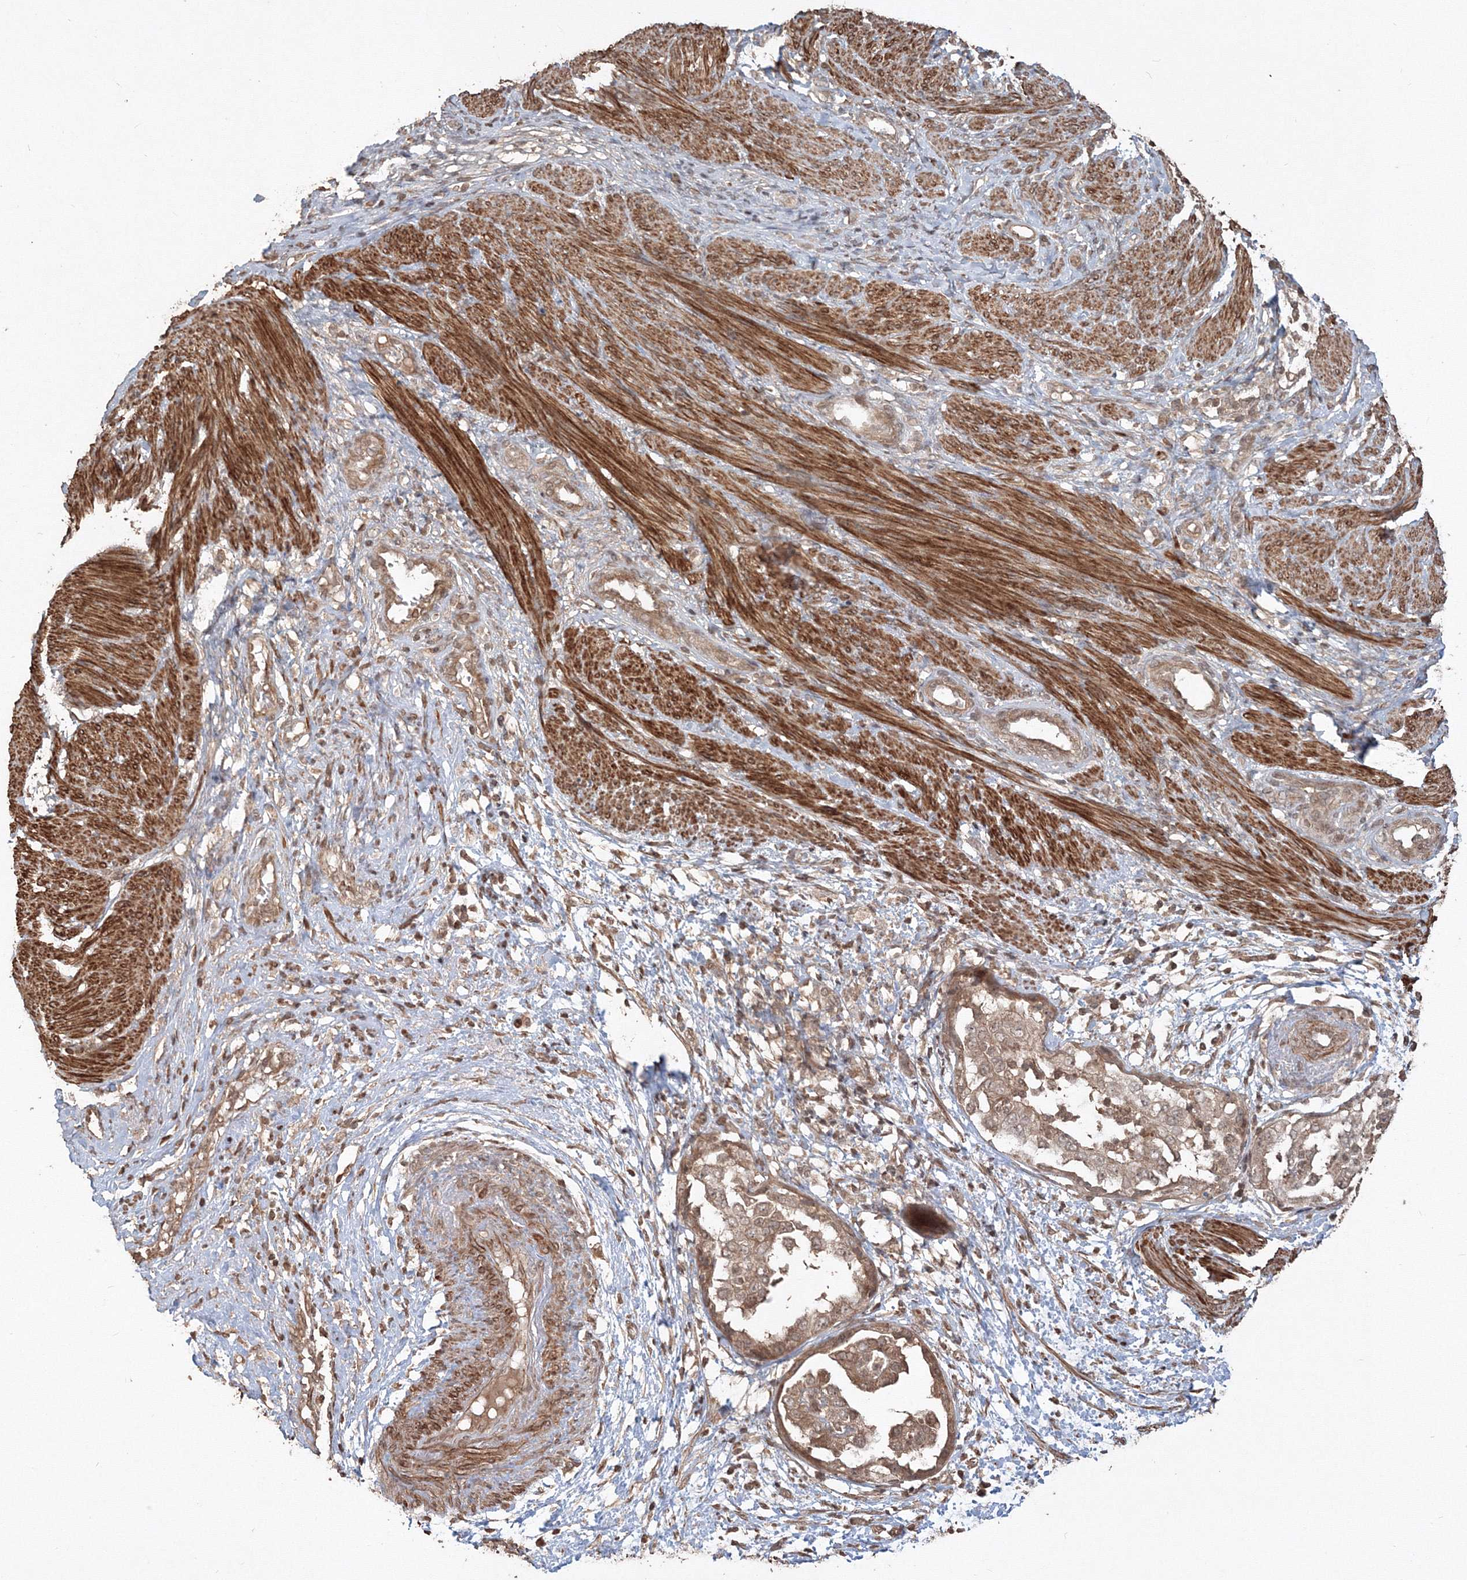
{"staining": {"intensity": "moderate", "quantity": ">75%", "location": "cytoplasmic/membranous"}, "tissue": "endometrial cancer", "cell_type": "Tumor cells", "image_type": "cancer", "snomed": [{"axis": "morphology", "description": "Adenocarcinoma, NOS"}, {"axis": "topography", "description": "Endometrium"}], "caption": "DAB immunohistochemical staining of human adenocarcinoma (endometrial) reveals moderate cytoplasmic/membranous protein staining in approximately >75% of tumor cells. Nuclei are stained in blue.", "gene": "CCDC122", "patient": {"sex": "female", "age": 85}}